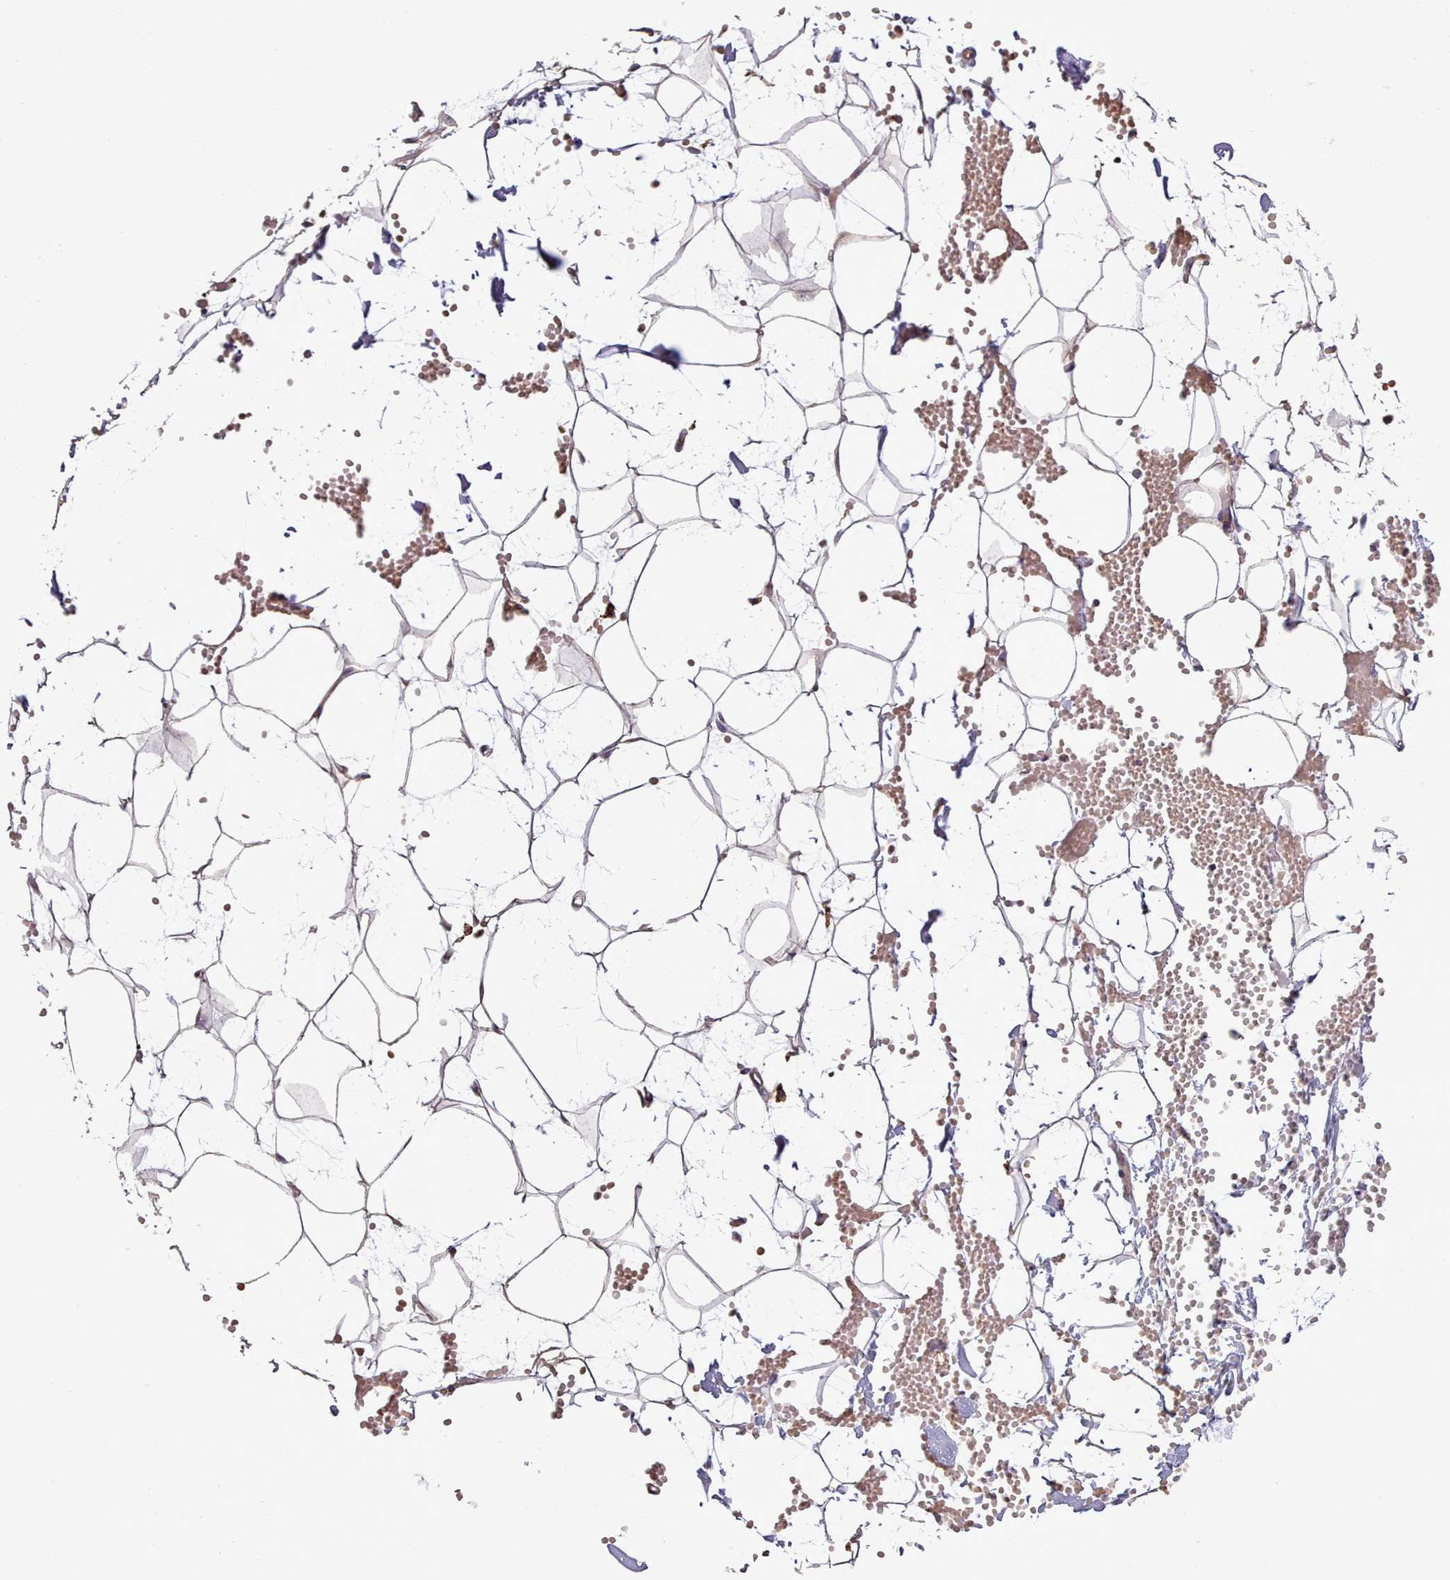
{"staining": {"intensity": "weak", "quantity": "<25%", "location": "cytoplasmic/membranous"}, "tissue": "adipose tissue", "cell_type": "Adipocytes", "image_type": "normal", "snomed": [{"axis": "morphology", "description": "Normal tissue, NOS"}, {"axis": "topography", "description": "Breast"}], "caption": "Immunohistochemical staining of benign adipose tissue displays no significant positivity in adipocytes. (DAB (3,3'-diaminobenzidine) IHC visualized using brightfield microscopy, high magnification).", "gene": "SRD5A1", "patient": {"sex": "female", "age": 23}}